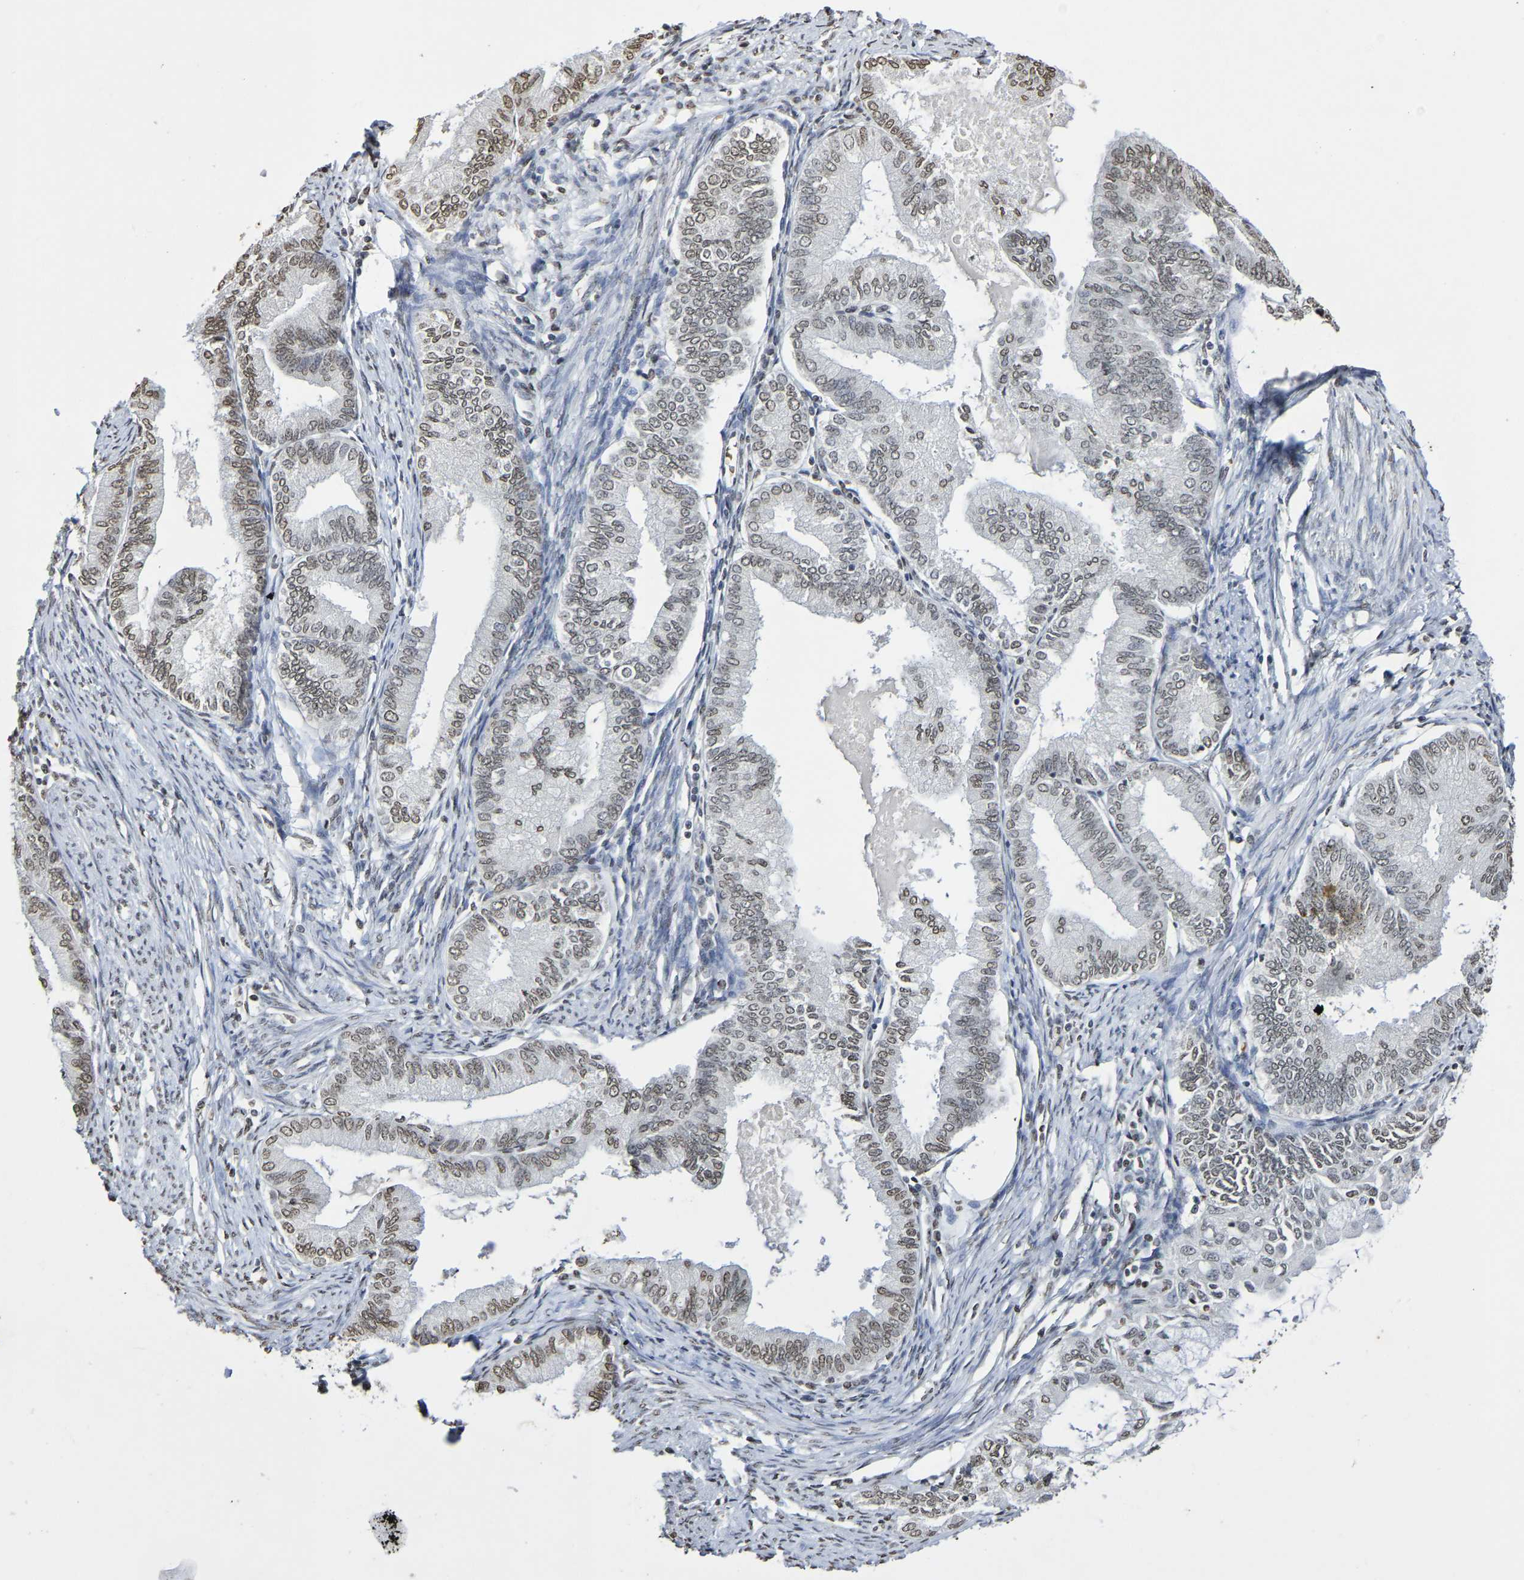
{"staining": {"intensity": "weak", "quantity": ">75%", "location": "nuclear"}, "tissue": "endometrial cancer", "cell_type": "Tumor cells", "image_type": "cancer", "snomed": [{"axis": "morphology", "description": "Adenocarcinoma, NOS"}, {"axis": "topography", "description": "Endometrium"}], "caption": "Immunohistochemistry (IHC) image of neoplastic tissue: endometrial cancer (adenocarcinoma) stained using IHC reveals low levels of weak protein expression localized specifically in the nuclear of tumor cells, appearing as a nuclear brown color.", "gene": "ATF4", "patient": {"sex": "female", "age": 86}}